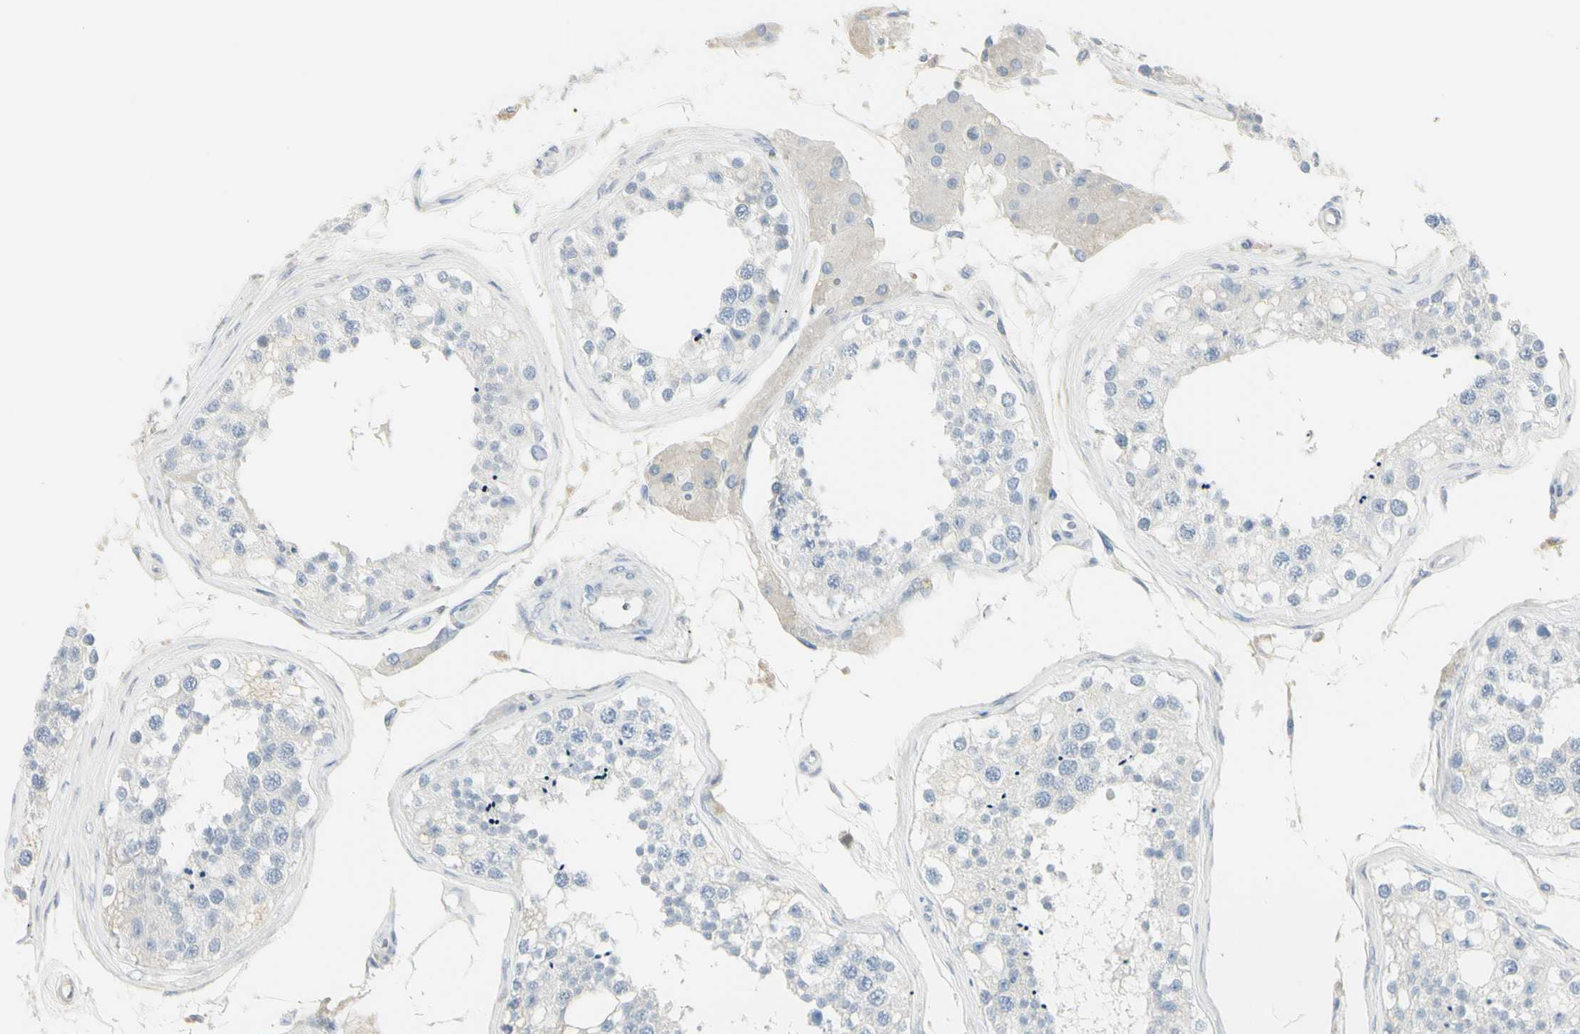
{"staining": {"intensity": "negative", "quantity": "none", "location": "none"}, "tissue": "testis", "cell_type": "Cells in seminiferous ducts", "image_type": "normal", "snomed": [{"axis": "morphology", "description": "Normal tissue, NOS"}, {"axis": "topography", "description": "Testis"}], "caption": "DAB immunohistochemical staining of unremarkable testis exhibits no significant staining in cells in seminiferous ducts.", "gene": "PIP", "patient": {"sex": "male", "age": 68}}